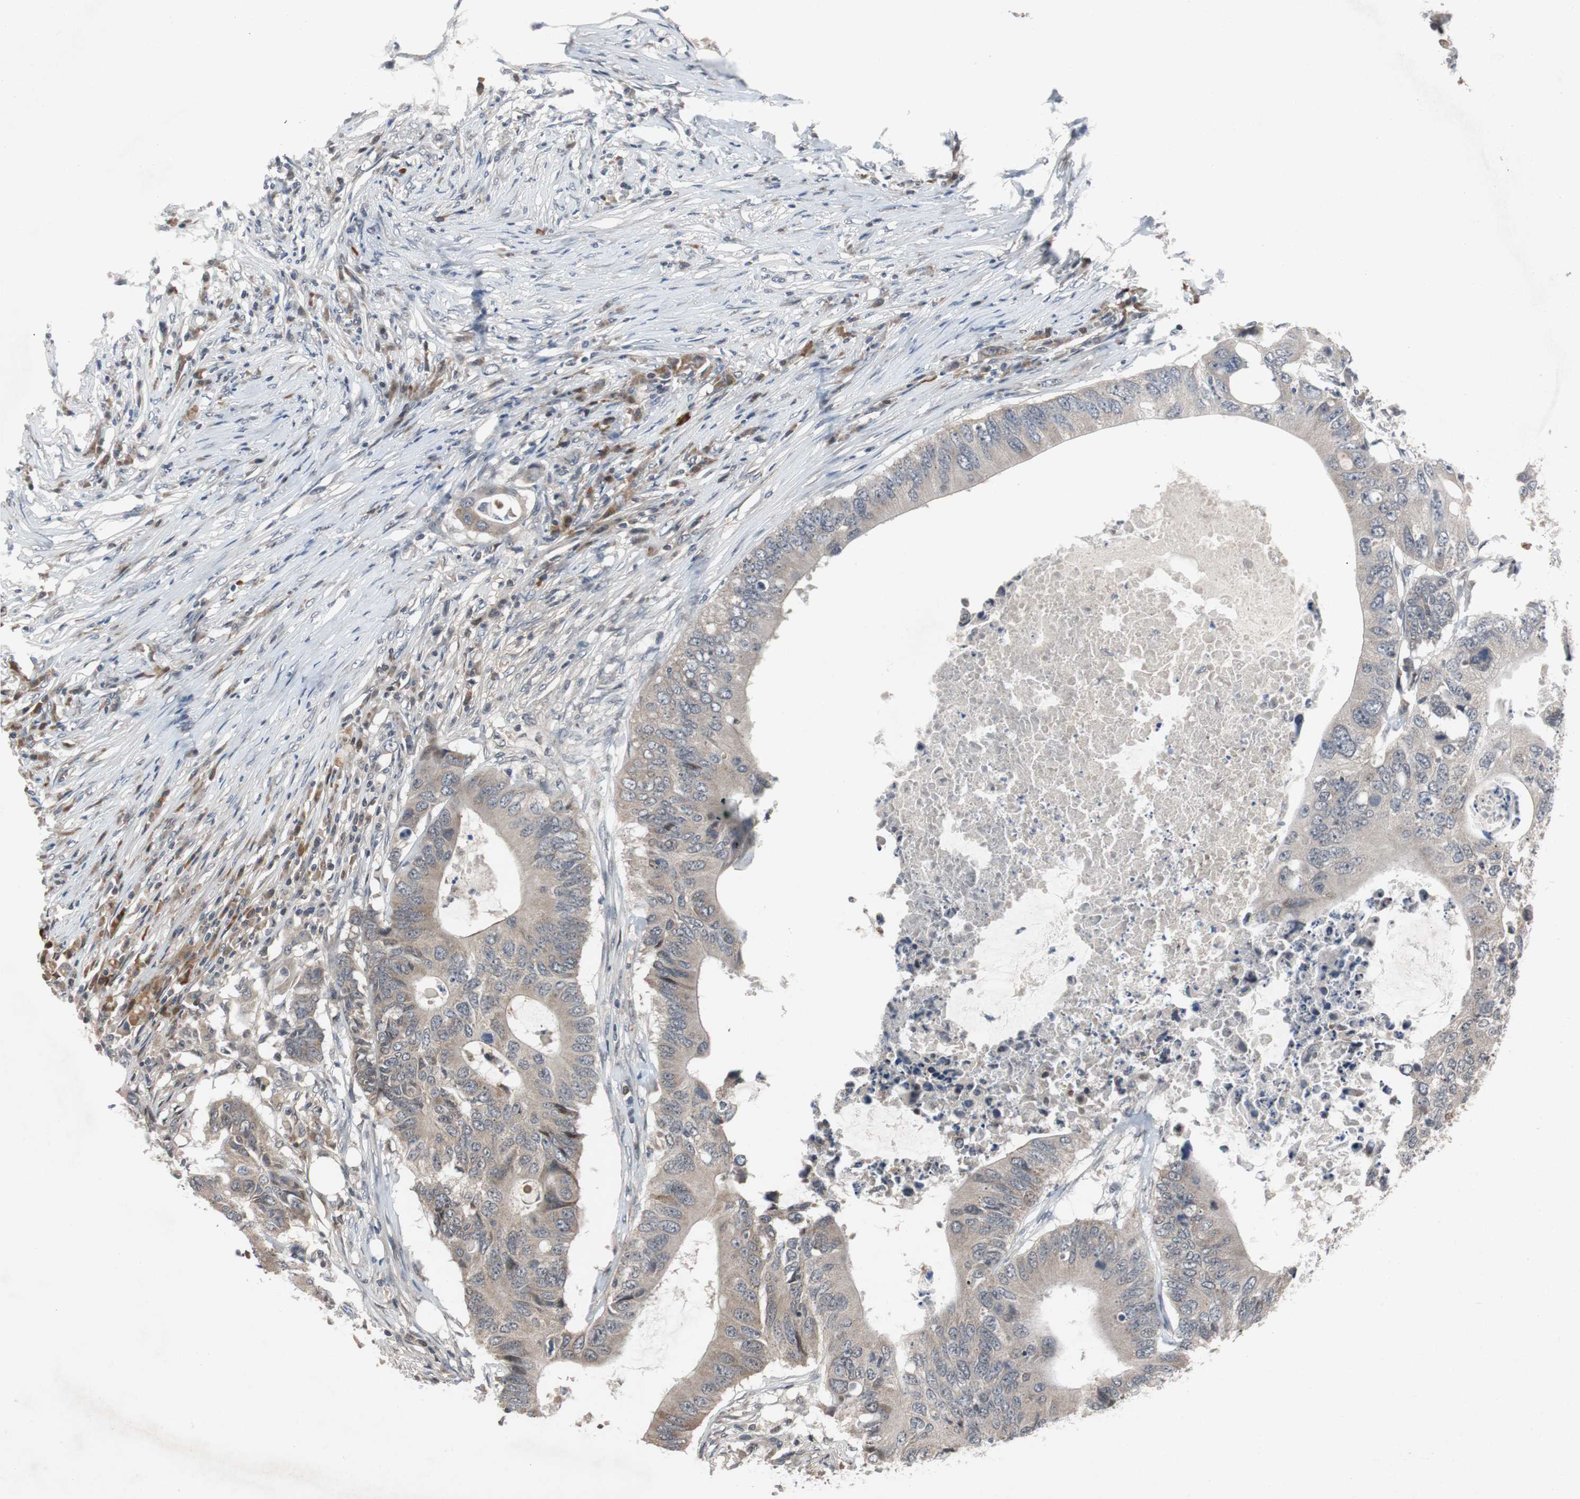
{"staining": {"intensity": "weak", "quantity": "<25%", "location": "cytoplasmic/membranous"}, "tissue": "colorectal cancer", "cell_type": "Tumor cells", "image_type": "cancer", "snomed": [{"axis": "morphology", "description": "Adenocarcinoma, NOS"}, {"axis": "topography", "description": "Colon"}], "caption": "There is no significant expression in tumor cells of colorectal cancer. (DAB (3,3'-diaminobenzidine) IHC, high magnification).", "gene": "TP63", "patient": {"sex": "male", "age": 71}}